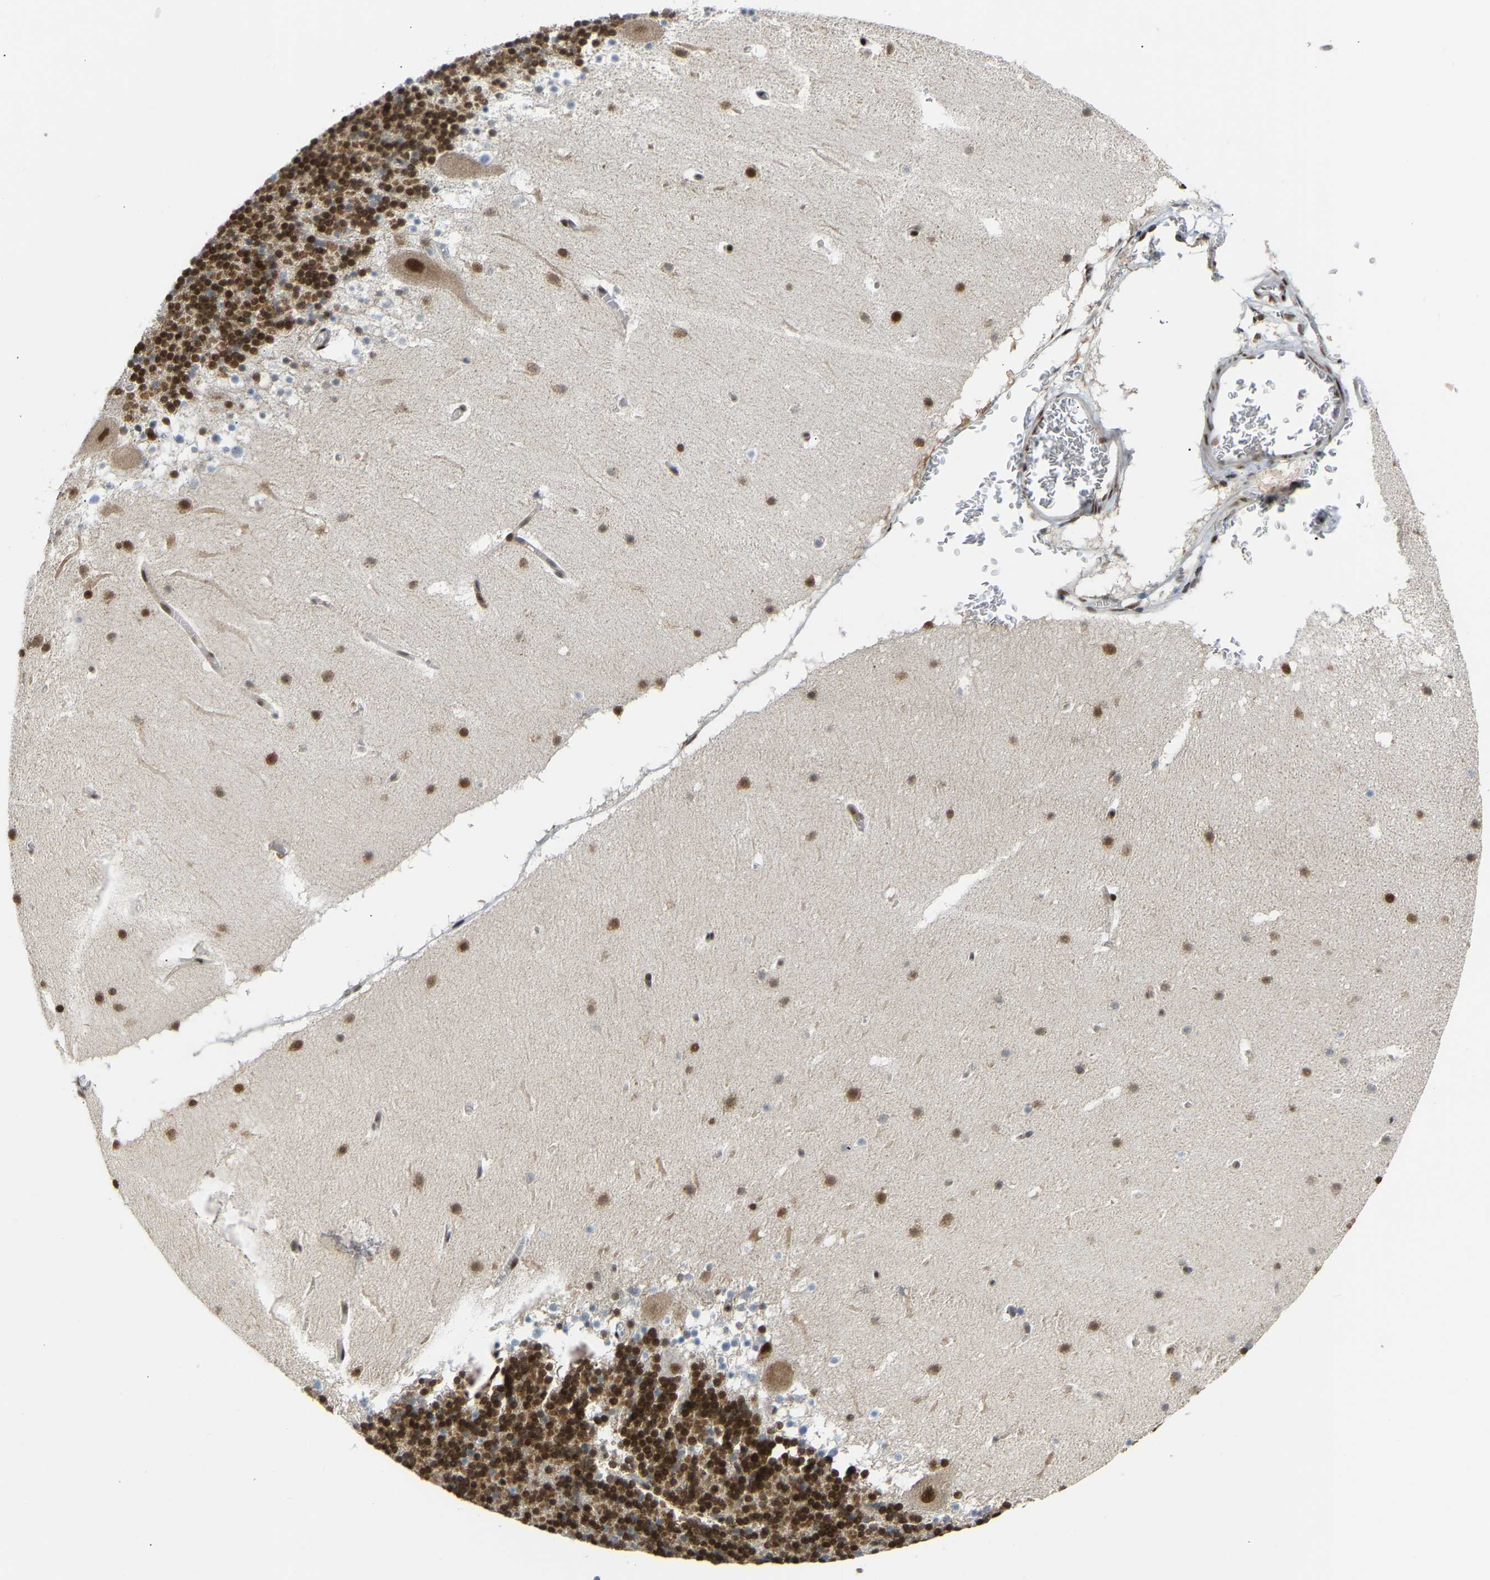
{"staining": {"intensity": "strong", "quantity": ">75%", "location": "nuclear"}, "tissue": "cerebellum", "cell_type": "Cells in granular layer", "image_type": "normal", "snomed": [{"axis": "morphology", "description": "Normal tissue, NOS"}, {"axis": "topography", "description": "Cerebellum"}], "caption": "Immunohistochemistry image of unremarkable cerebellum: human cerebellum stained using IHC exhibits high levels of strong protein expression localized specifically in the nuclear of cells in granular layer, appearing as a nuclear brown color.", "gene": "SSBP2", "patient": {"sex": "male", "age": 45}}